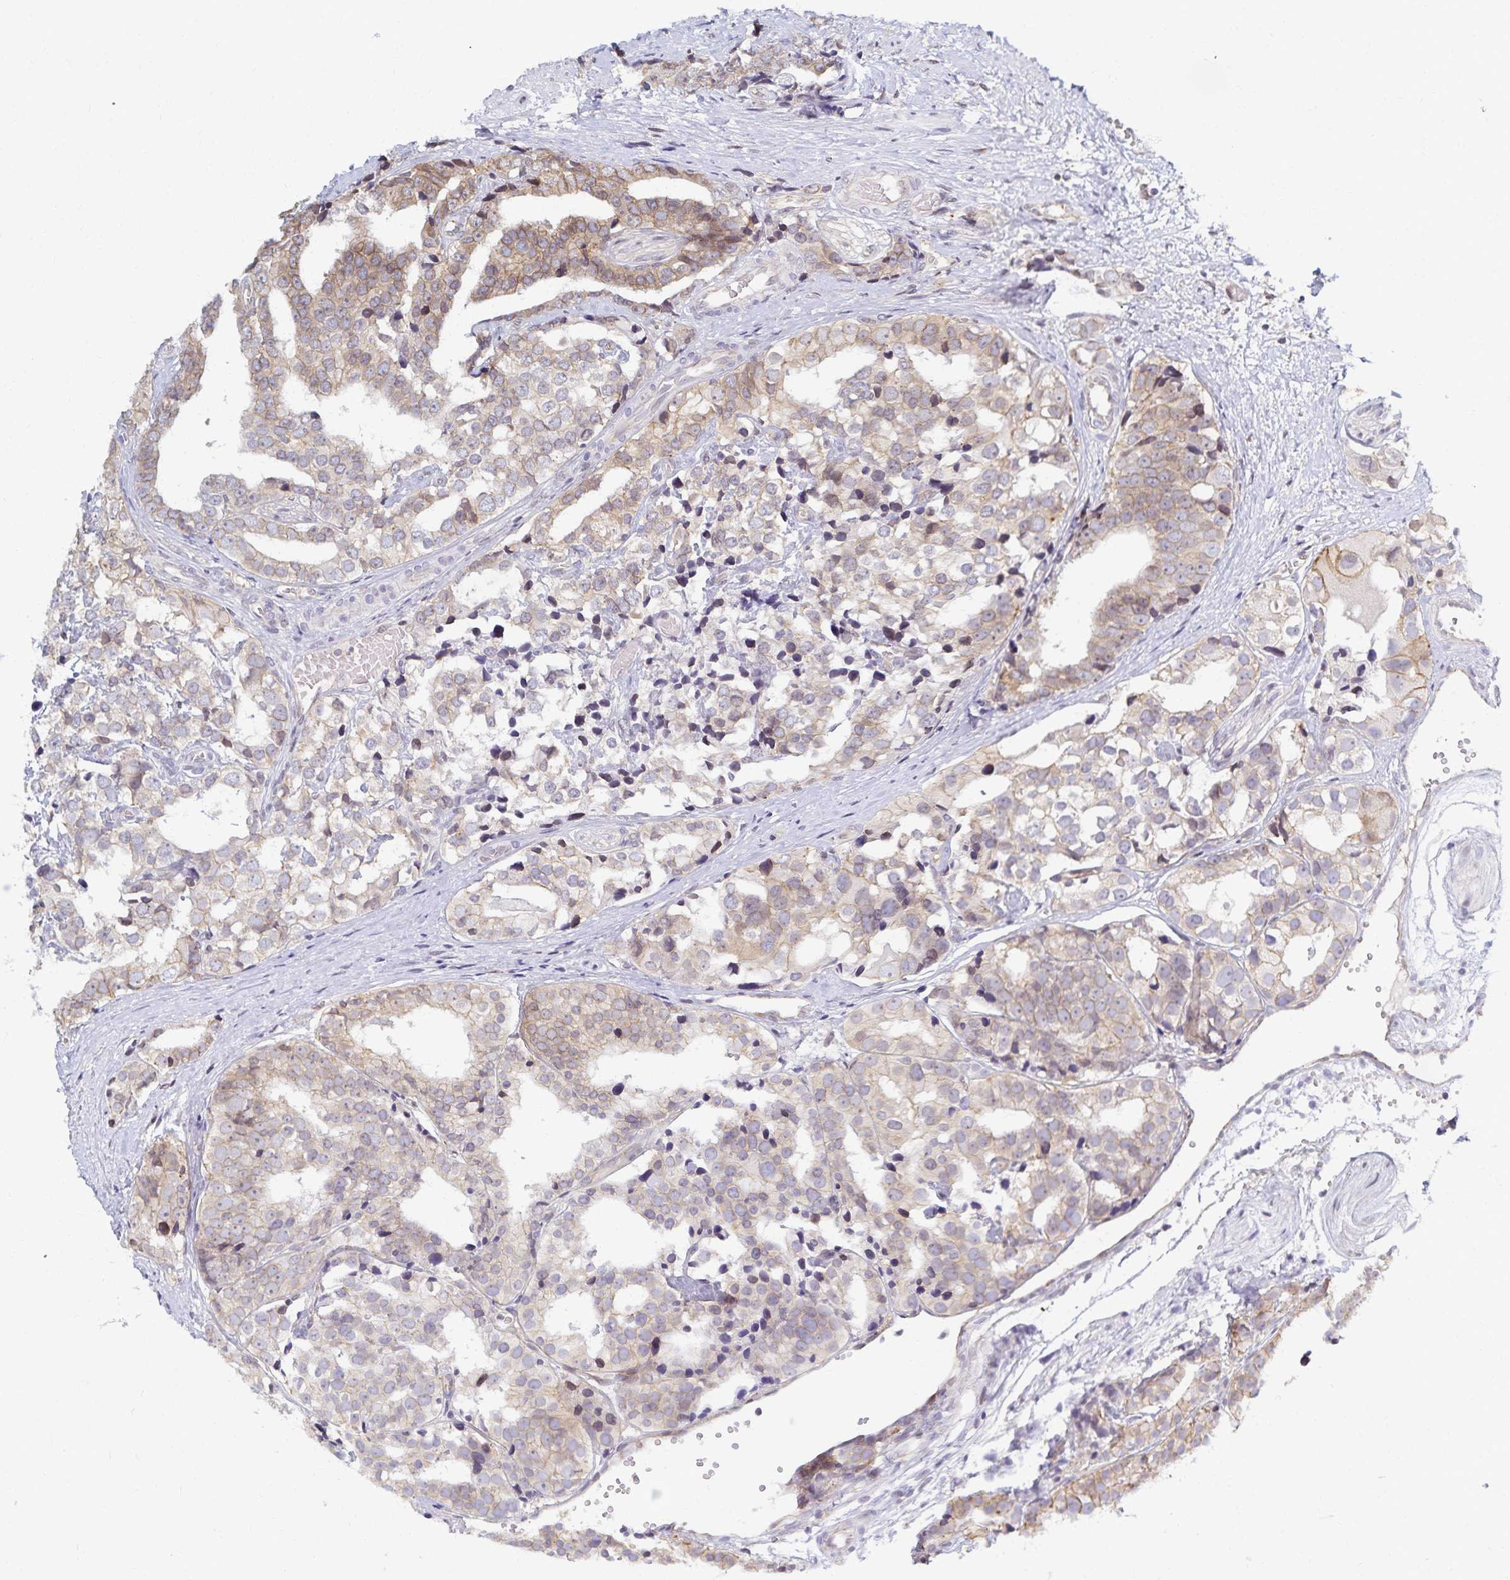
{"staining": {"intensity": "weak", "quantity": "25%-75%", "location": "cytoplasmic/membranous"}, "tissue": "prostate cancer", "cell_type": "Tumor cells", "image_type": "cancer", "snomed": [{"axis": "morphology", "description": "Adenocarcinoma, High grade"}, {"axis": "topography", "description": "Prostate"}], "caption": "Adenocarcinoma (high-grade) (prostate) stained with a brown dye reveals weak cytoplasmic/membranous positive positivity in about 25%-75% of tumor cells.", "gene": "RAB9B", "patient": {"sex": "male", "age": 71}}